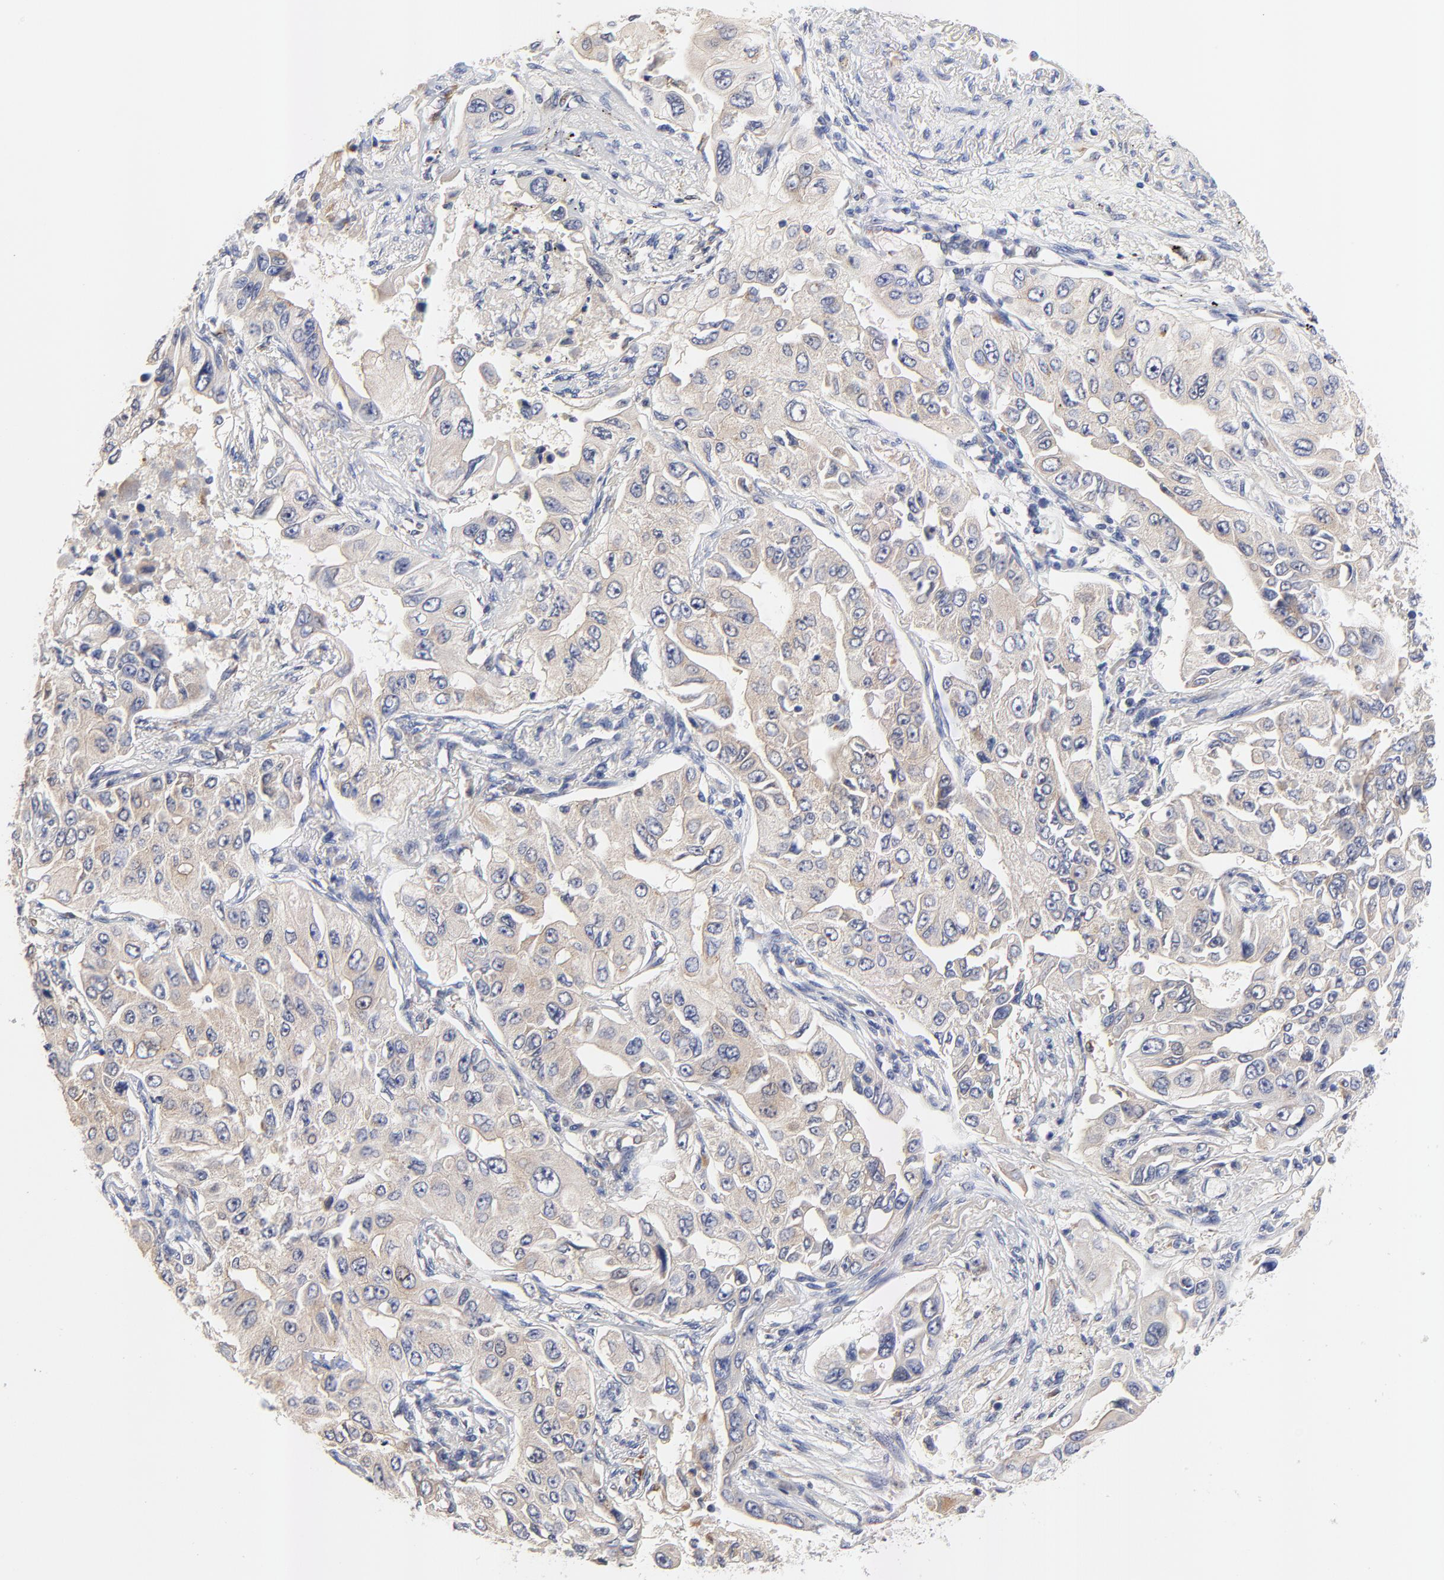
{"staining": {"intensity": "weak", "quantity": "25%-75%", "location": "cytoplasmic/membranous"}, "tissue": "lung cancer", "cell_type": "Tumor cells", "image_type": "cancer", "snomed": [{"axis": "morphology", "description": "Adenocarcinoma, NOS"}, {"axis": "topography", "description": "Lung"}], "caption": "Lung cancer (adenocarcinoma) tissue demonstrates weak cytoplasmic/membranous positivity in about 25%-75% of tumor cells", "gene": "FBXL2", "patient": {"sex": "male", "age": 84}}